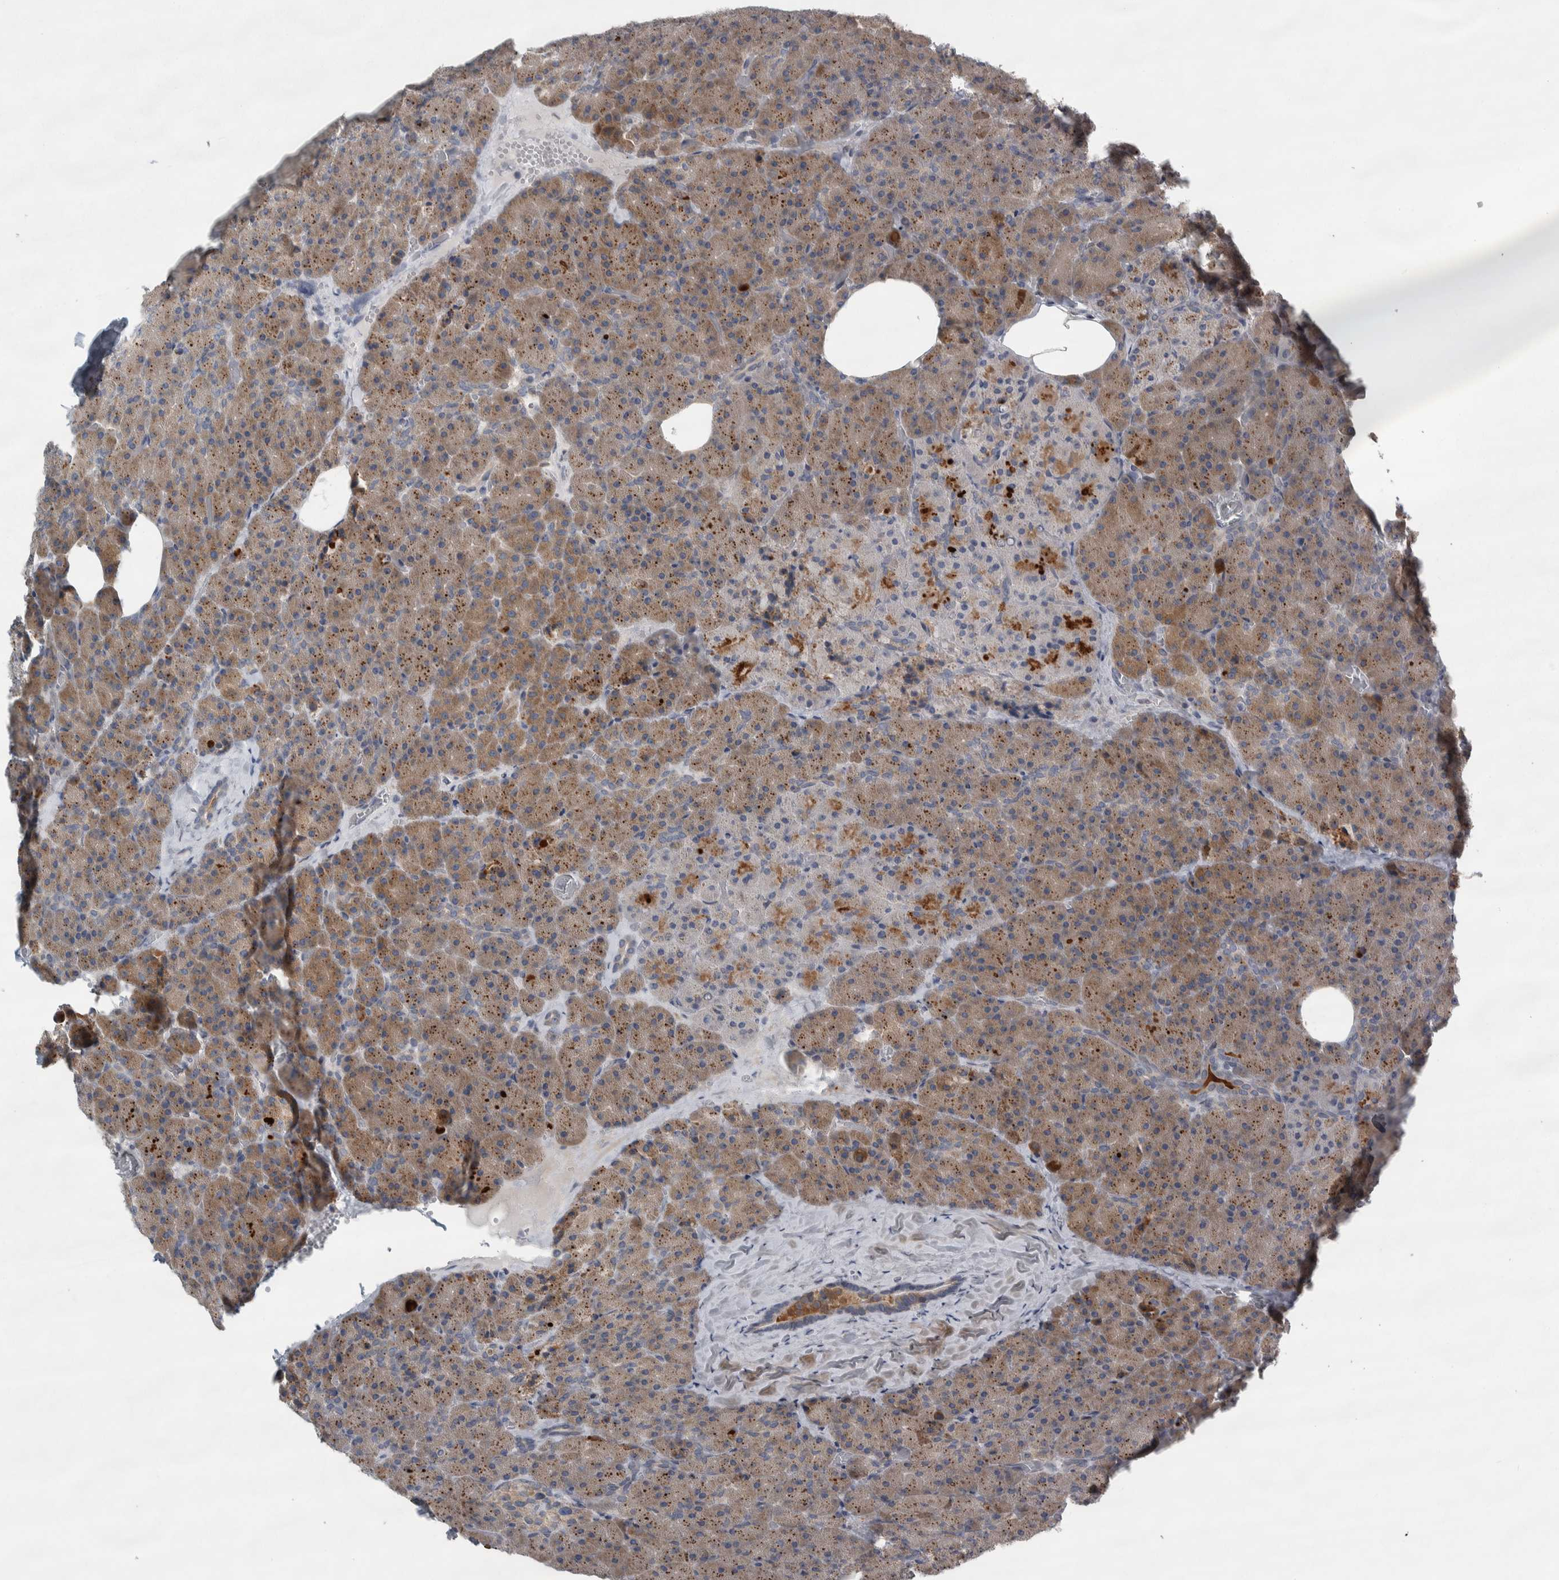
{"staining": {"intensity": "moderate", "quantity": ">75%", "location": "cytoplasmic/membranous"}, "tissue": "pancreas", "cell_type": "Exocrine glandular cells", "image_type": "normal", "snomed": [{"axis": "morphology", "description": "Normal tissue, NOS"}, {"axis": "morphology", "description": "Carcinoid, malignant, NOS"}, {"axis": "topography", "description": "Pancreas"}], "caption": "Protein expression by IHC reveals moderate cytoplasmic/membranous expression in about >75% of exocrine glandular cells in benign pancreas.", "gene": "SIGMAR1", "patient": {"sex": "female", "age": 35}}